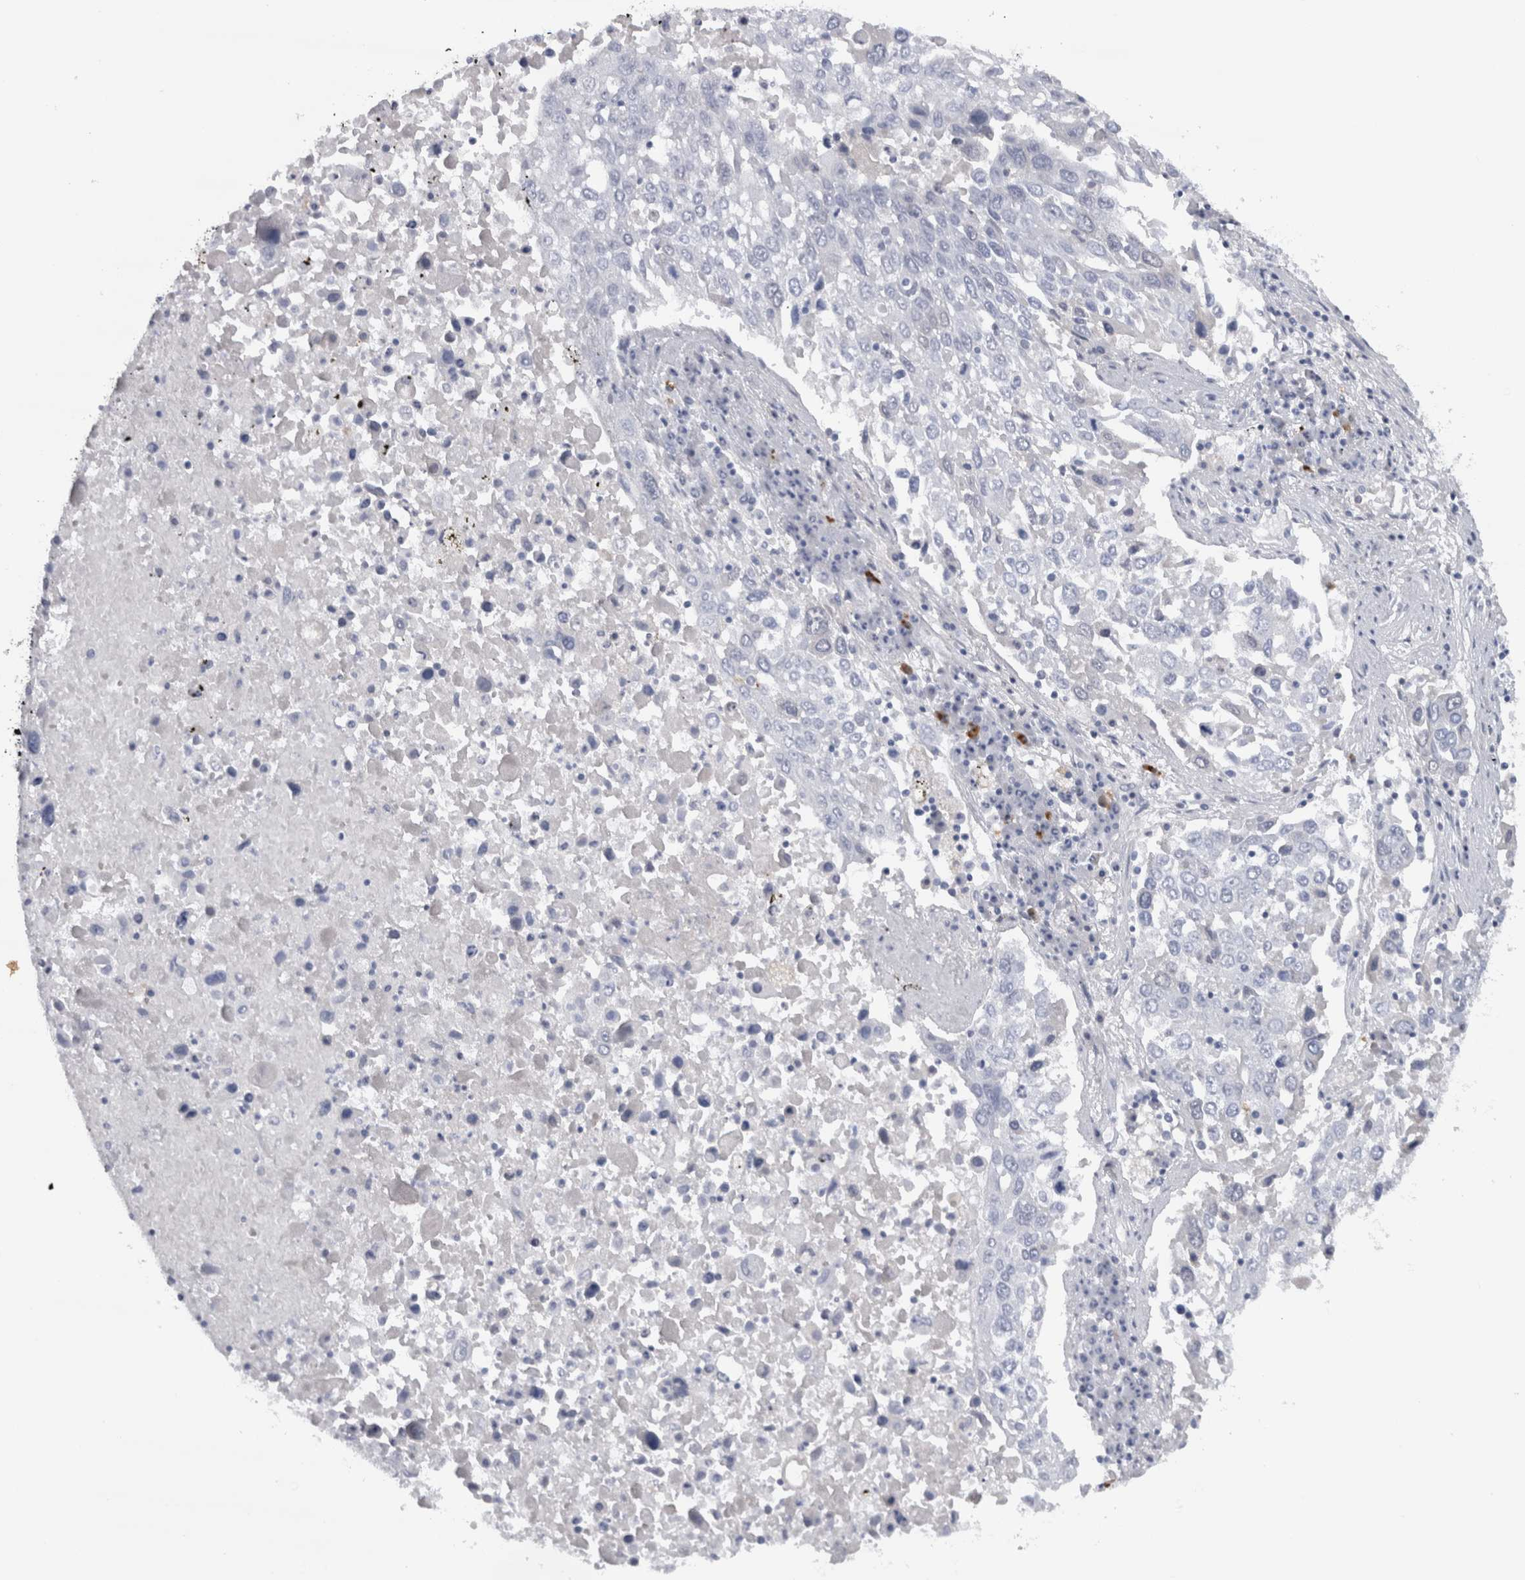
{"staining": {"intensity": "negative", "quantity": "none", "location": "none"}, "tissue": "lung cancer", "cell_type": "Tumor cells", "image_type": "cancer", "snomed": [{"axis": "morphology", "description": "Squamous cell carcinoma, NOS"}, {"axis": "topography", "description": "Lung"}], "caption": "Protein analysis of lung squamous cell carcinoma demonstrates no significant staining in tumor cells. The staining is performed using DAB brown chromogen with nuclei counter-stained in using hematoxylin.", "gene": "CDH17", "patient": {"sex": "male", "age": 65}}